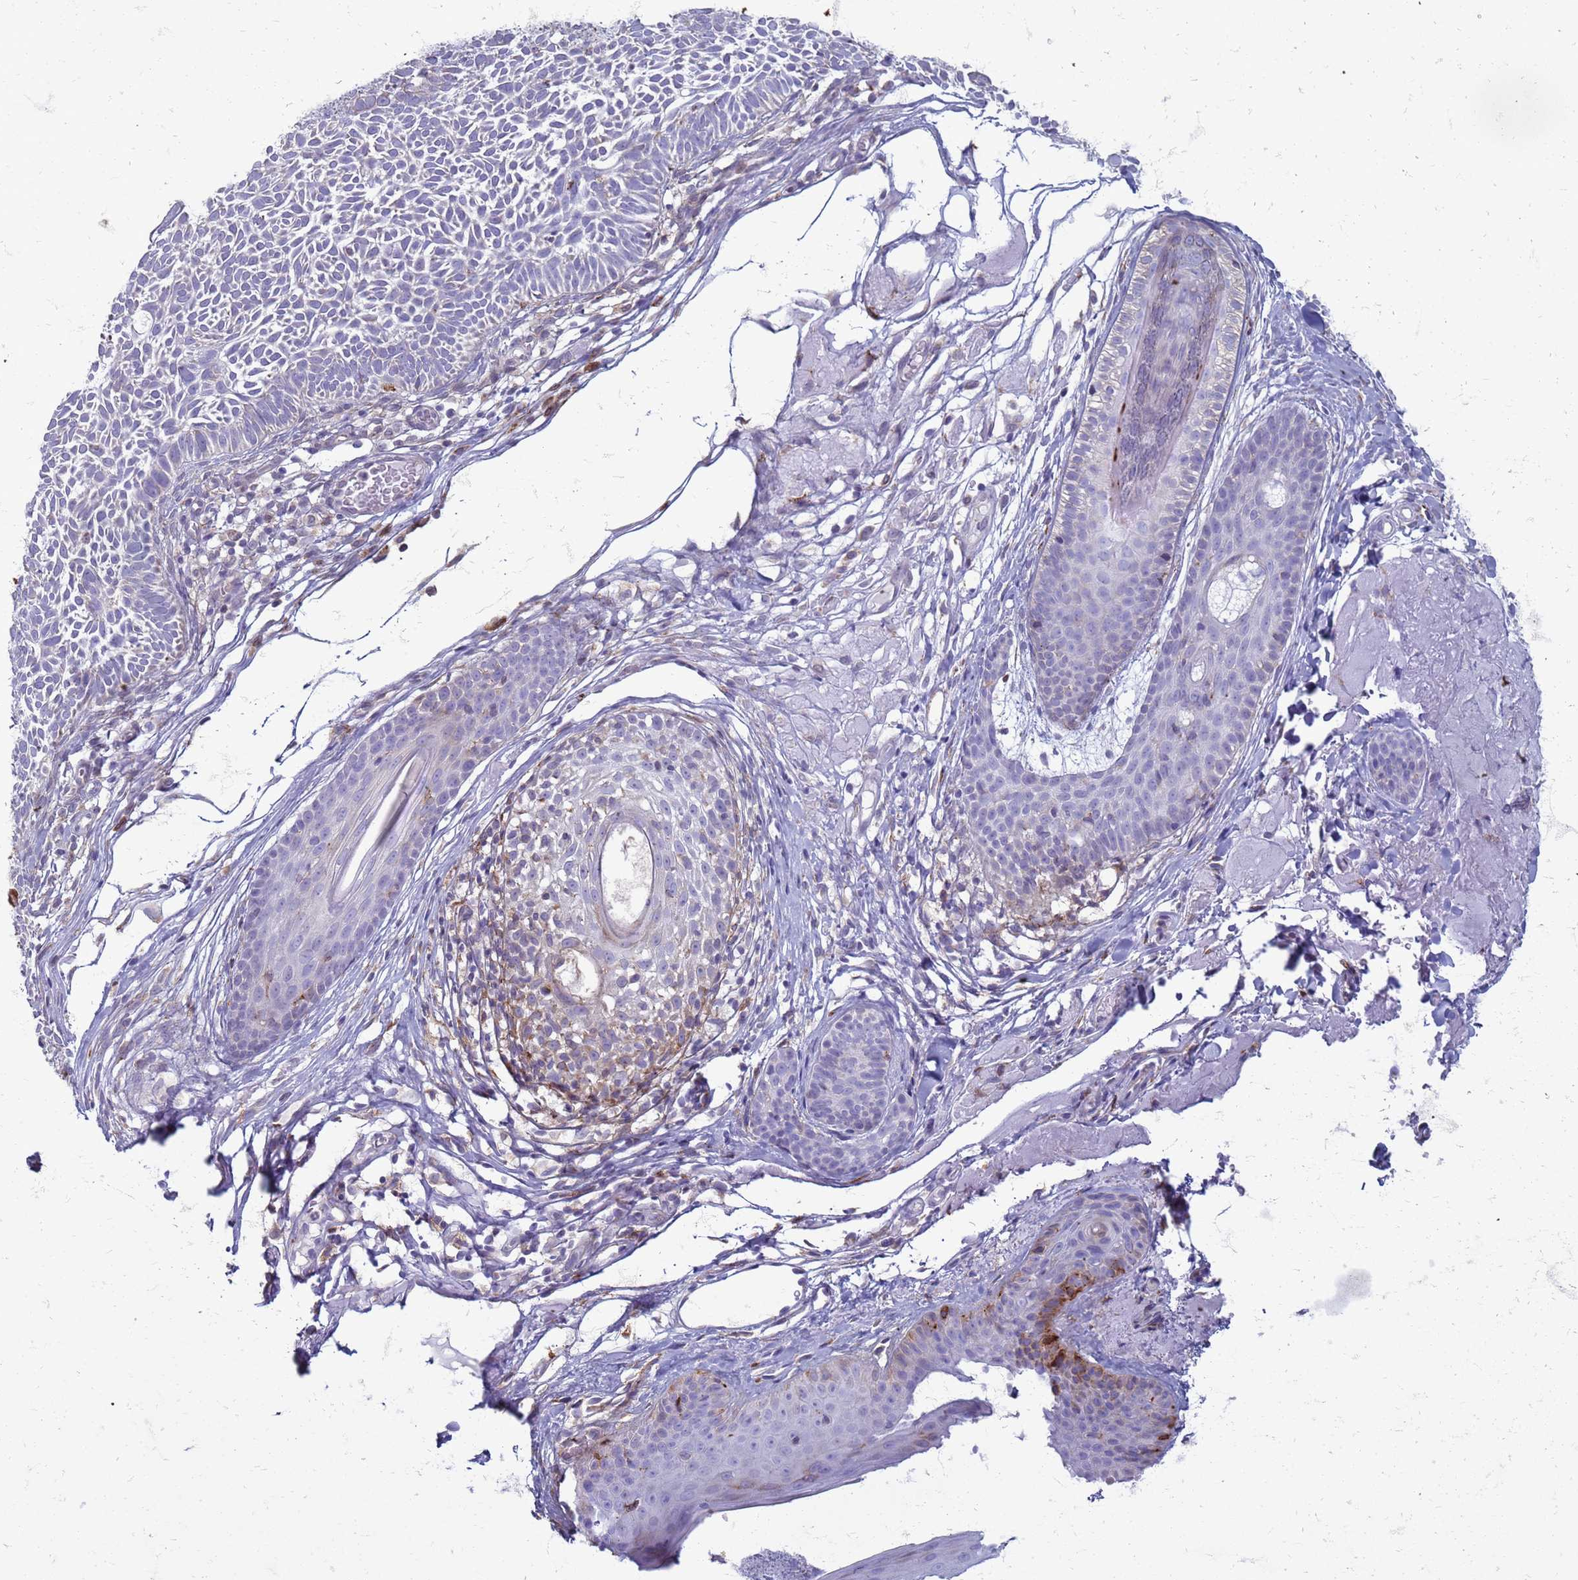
{"staining": {"intensity": "negative", "quantity": "none", "location": "none"}, "tissue": "skin cancer", "cell_type": "Tumor cells", "image_type": "cancer", "snomed": [{"axis": "morphology", "description": "Basal cell carcinoma"}, {"axis": "topography", "description": "Skin"}], "caption": "Immunohistochemical staining of skin cancer displays no significant staining in tumor cells. (DAB immunohistochemistry visualized using brightfield microscopy, high magnification).", "gene": "PDK3", "patient": {"sex": "male", "age": 69}}